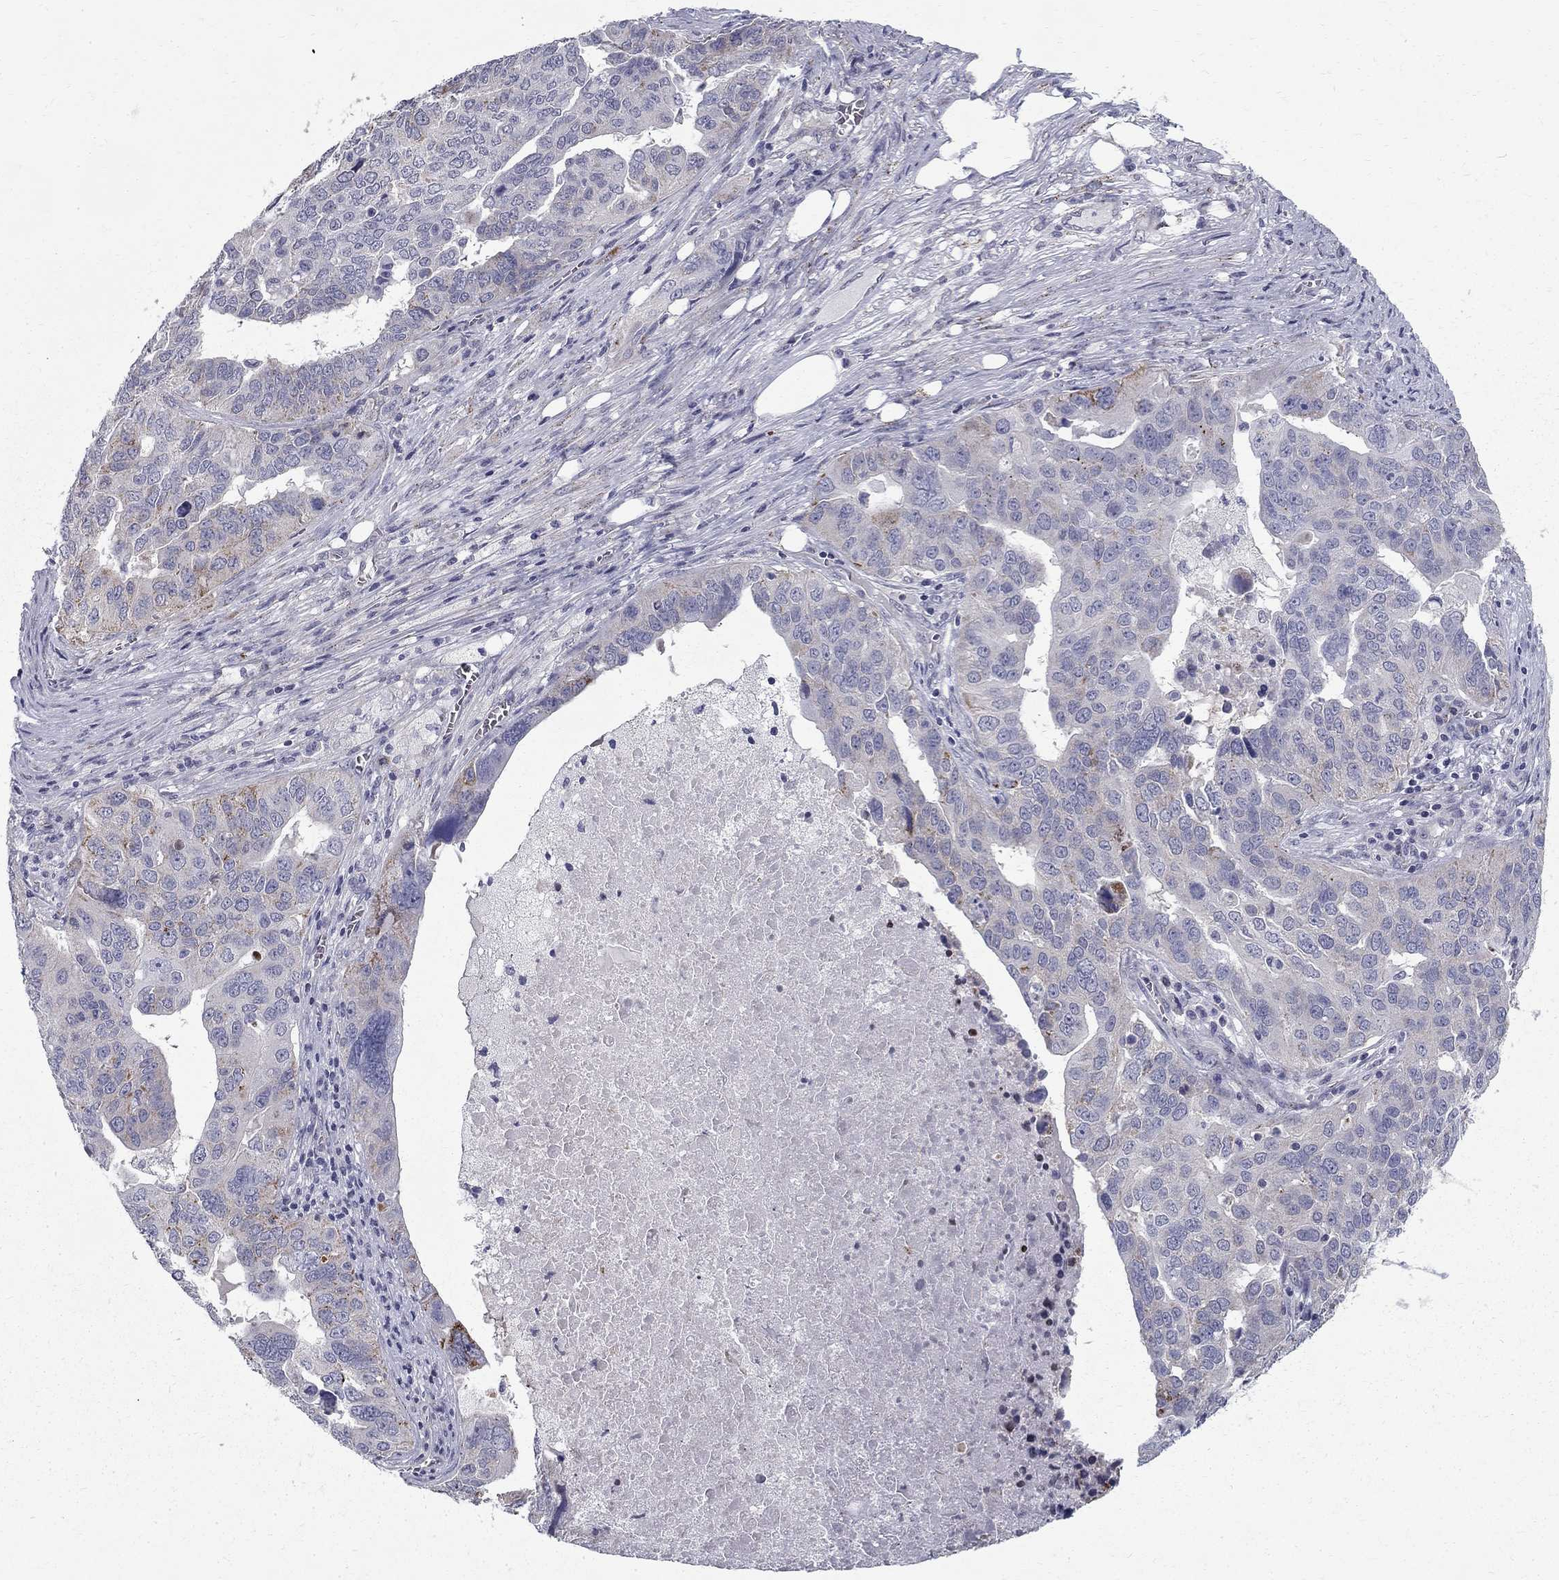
{"staining": {"intensity": "negative", "quantity": "none", "location": "none"}, "tissue": "ovarian cancer", "cell_type": "Tumor cells", "image_type": "cancer", "snomed": [{"axis": "morphology", "description": "Carcinoma, endometroid"}, {"axis": "topography", "description": "Soft tissue"}, {"axis": "topography", "description": "Ovary"}], "caption": "IHC photomicrograph of neoplastic tissue: ovarian endometroid carcinoma stained with DAB (3,3'-diaminobenzidine) displays no significant protein expression in tumor cells.", "gene": "CLIC6", "patient": {"sex": "female", "age": 52}}